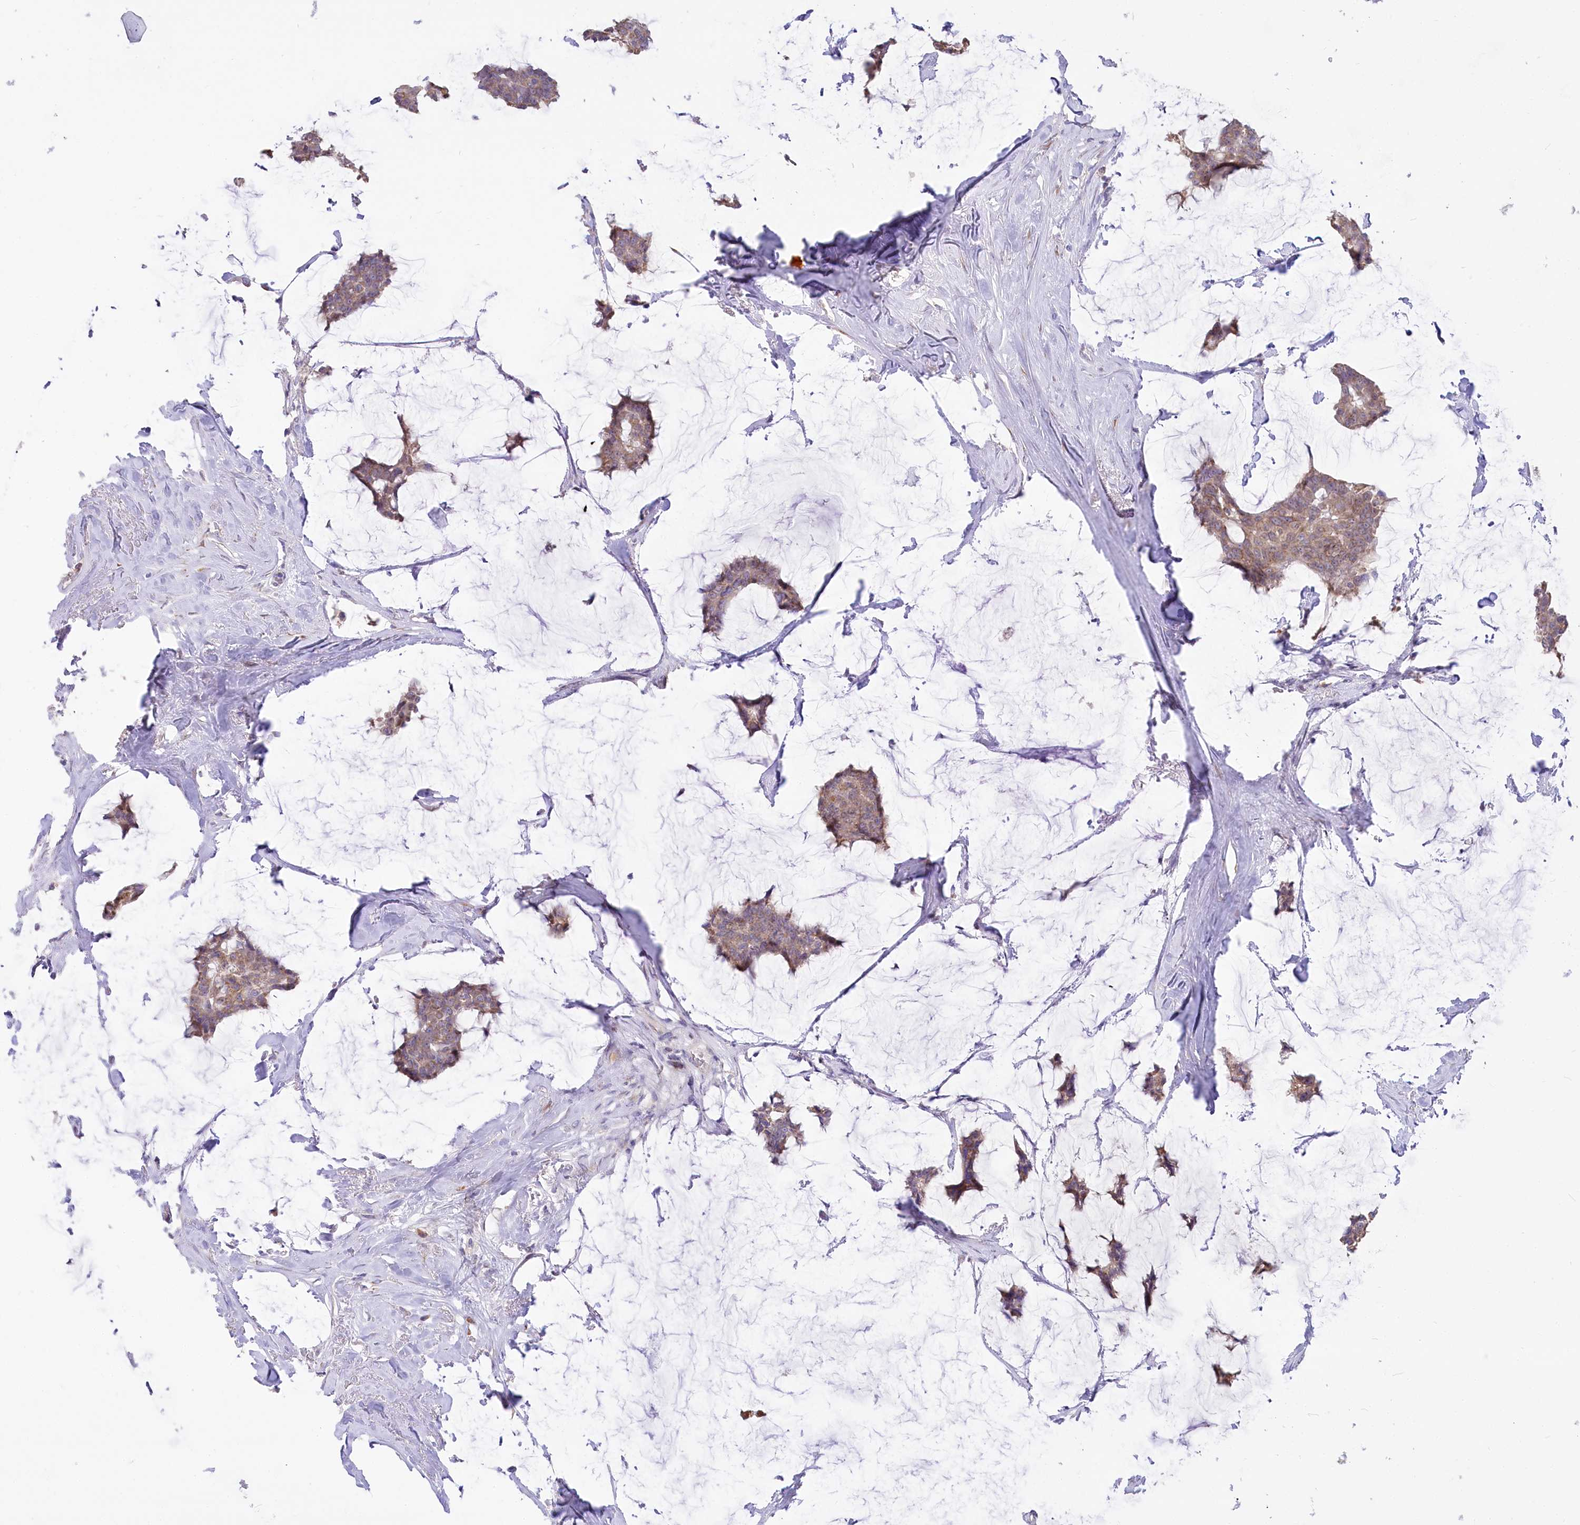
{"staining": {"intensity": "weak", "quantity": ">75%", "location": "cytoplasmic/membranous"}, "tissue": "breast cancer", "cell_type": "Tumor cells", "image_type": "cancer", "snomed": [{"axis": "morphology", "description": "Duct carcinoma"}, {"axis": "topography", "description": "Breast"}], "caption": "Tumor cells show weak cytoplasmic/membranous positivity in approximately >75% of cells in invasive ductal carcinoma (breast).", "gene": "STT3B", "patient": {"sex": "female", "age": 93}}